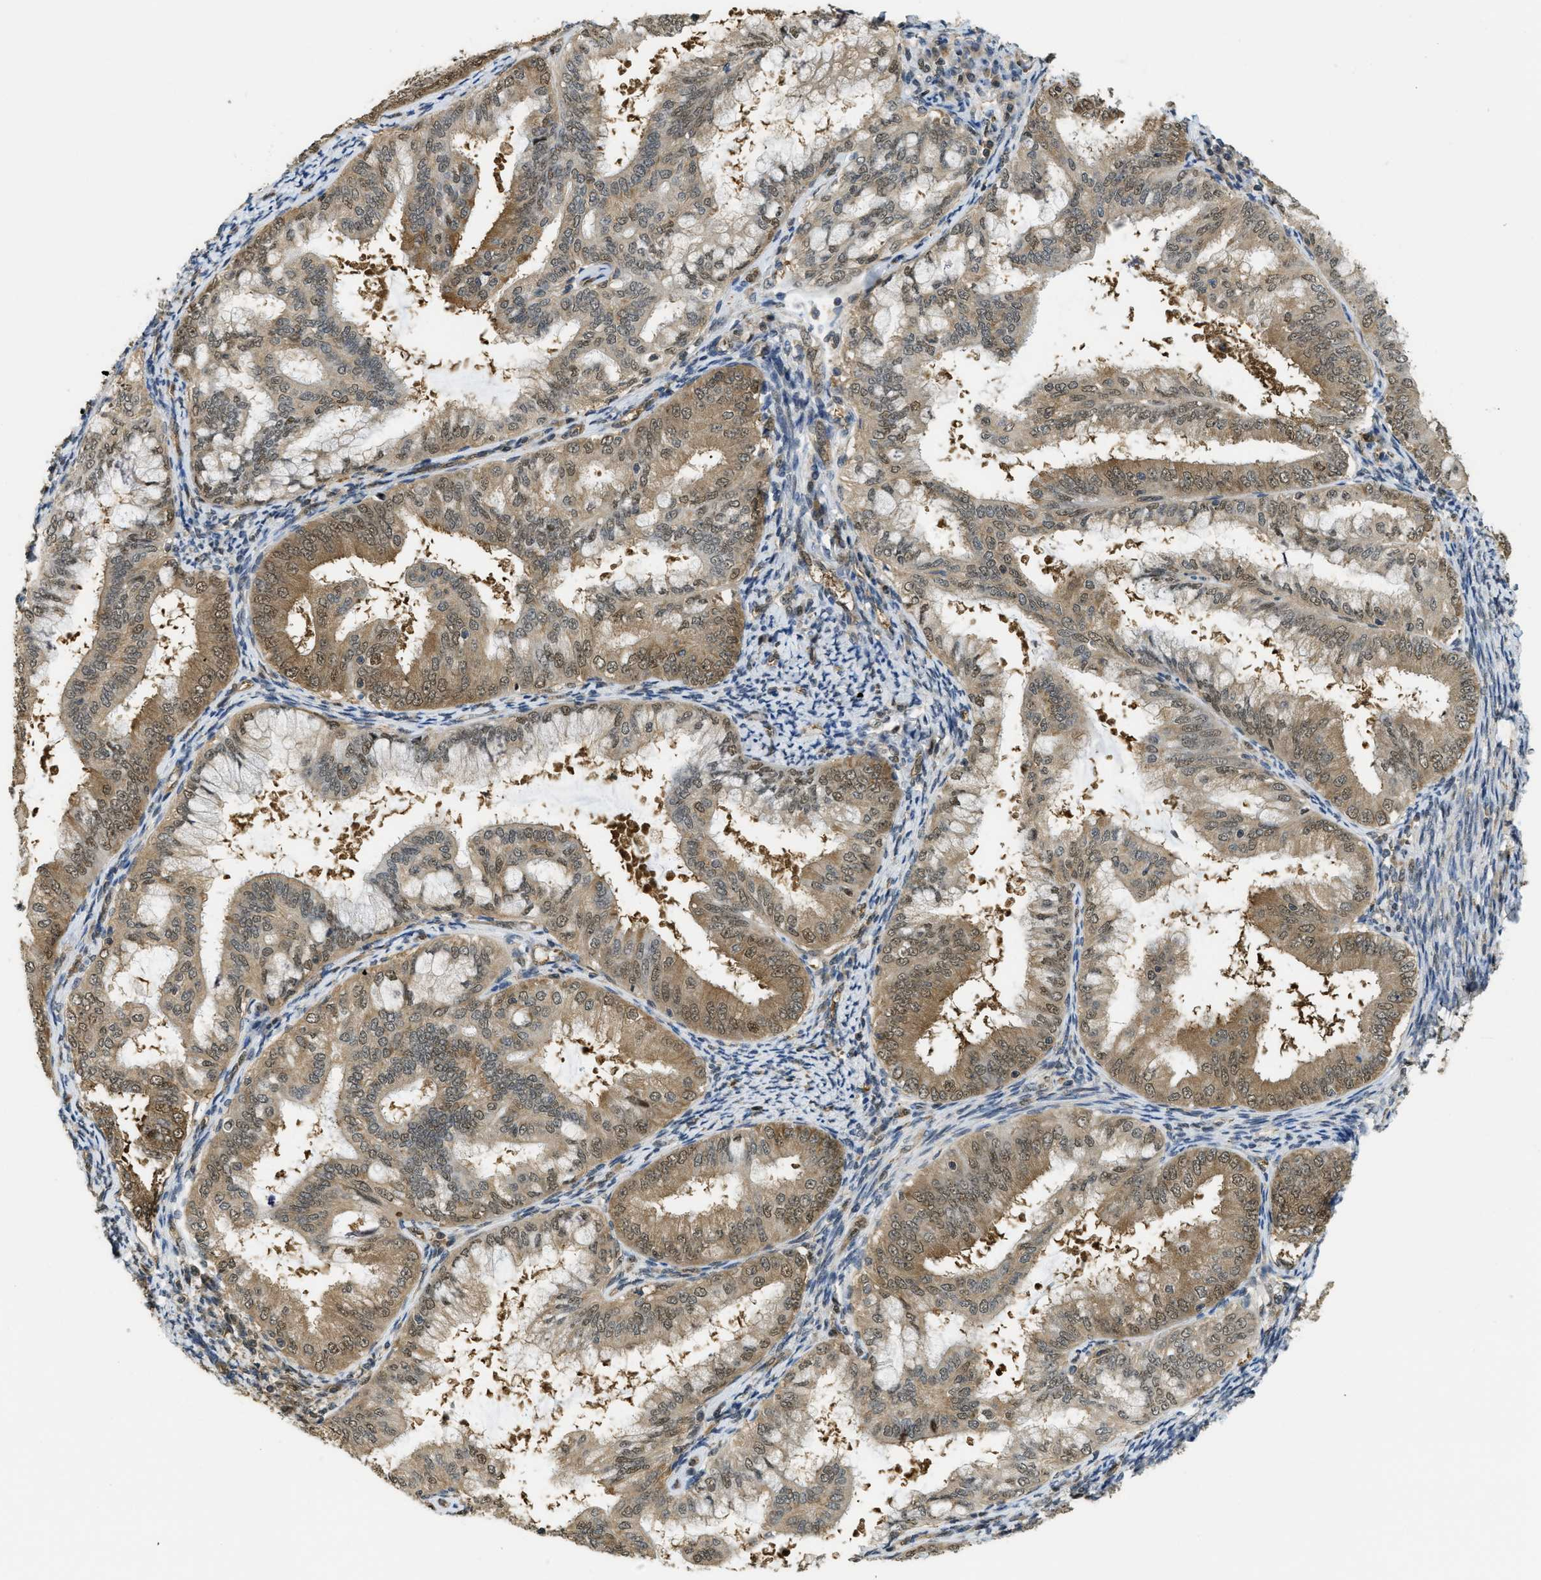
{"staining": {"intensity": "moderate", "quantity": ">75%", "location": "cytoplasmic/membranous,nuclear"}, "tissue": "endometrial cancer", "cell_type": "Tumor cells", "image_type": "cancer", "snomed": [{"axis": "morphology", "description": "Adenocarcinoma, NOS"}, {"axis": "topography", "description": "Endometrium"}], "caption": "Immunohistochemical staining of human endometrial cancer demonstrates medium levels of moderate cytoplasmic/membranous and nuclear staining in about >75% of tumor cells.", "gene": "PSMC5", "patient": {"sex": "female", "age": 63}}